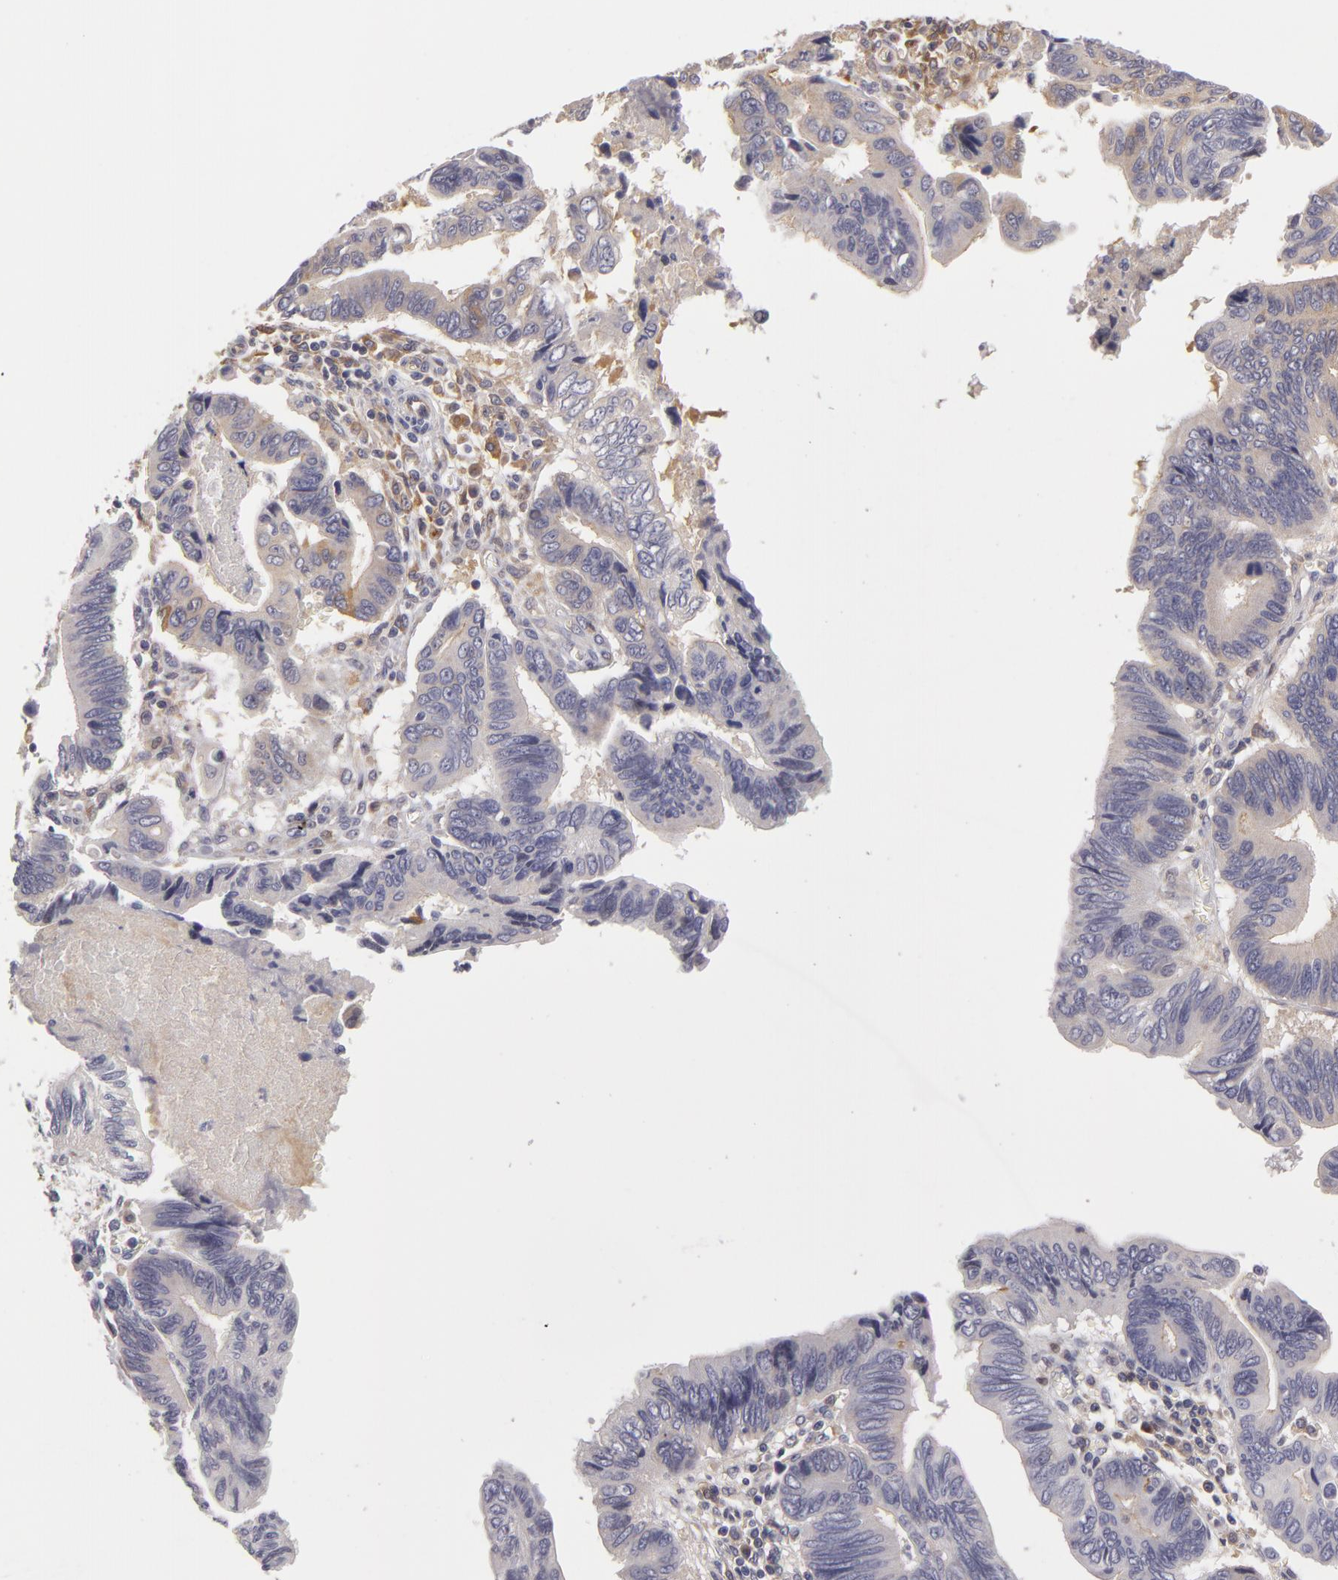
{"staining": {"intensity": "negative", "quantity": "none", "location": "none"}, "tissue": "pancreatic cancer", "cell_type": "Tumor cells", "image_type": "cancer", "snomed": [{"axis": "morphology", "description": "Adenocarcinoma, NOS"}, {"axis": "topography", "description": "Pancreas"}], "caption": "This is an IHC photomicrograph of human adenocarcinoma (pancreatic). There is no expression in tumor cells.", "gene": "ZNF229", "patient": {"sex": "female", "age": 70}}